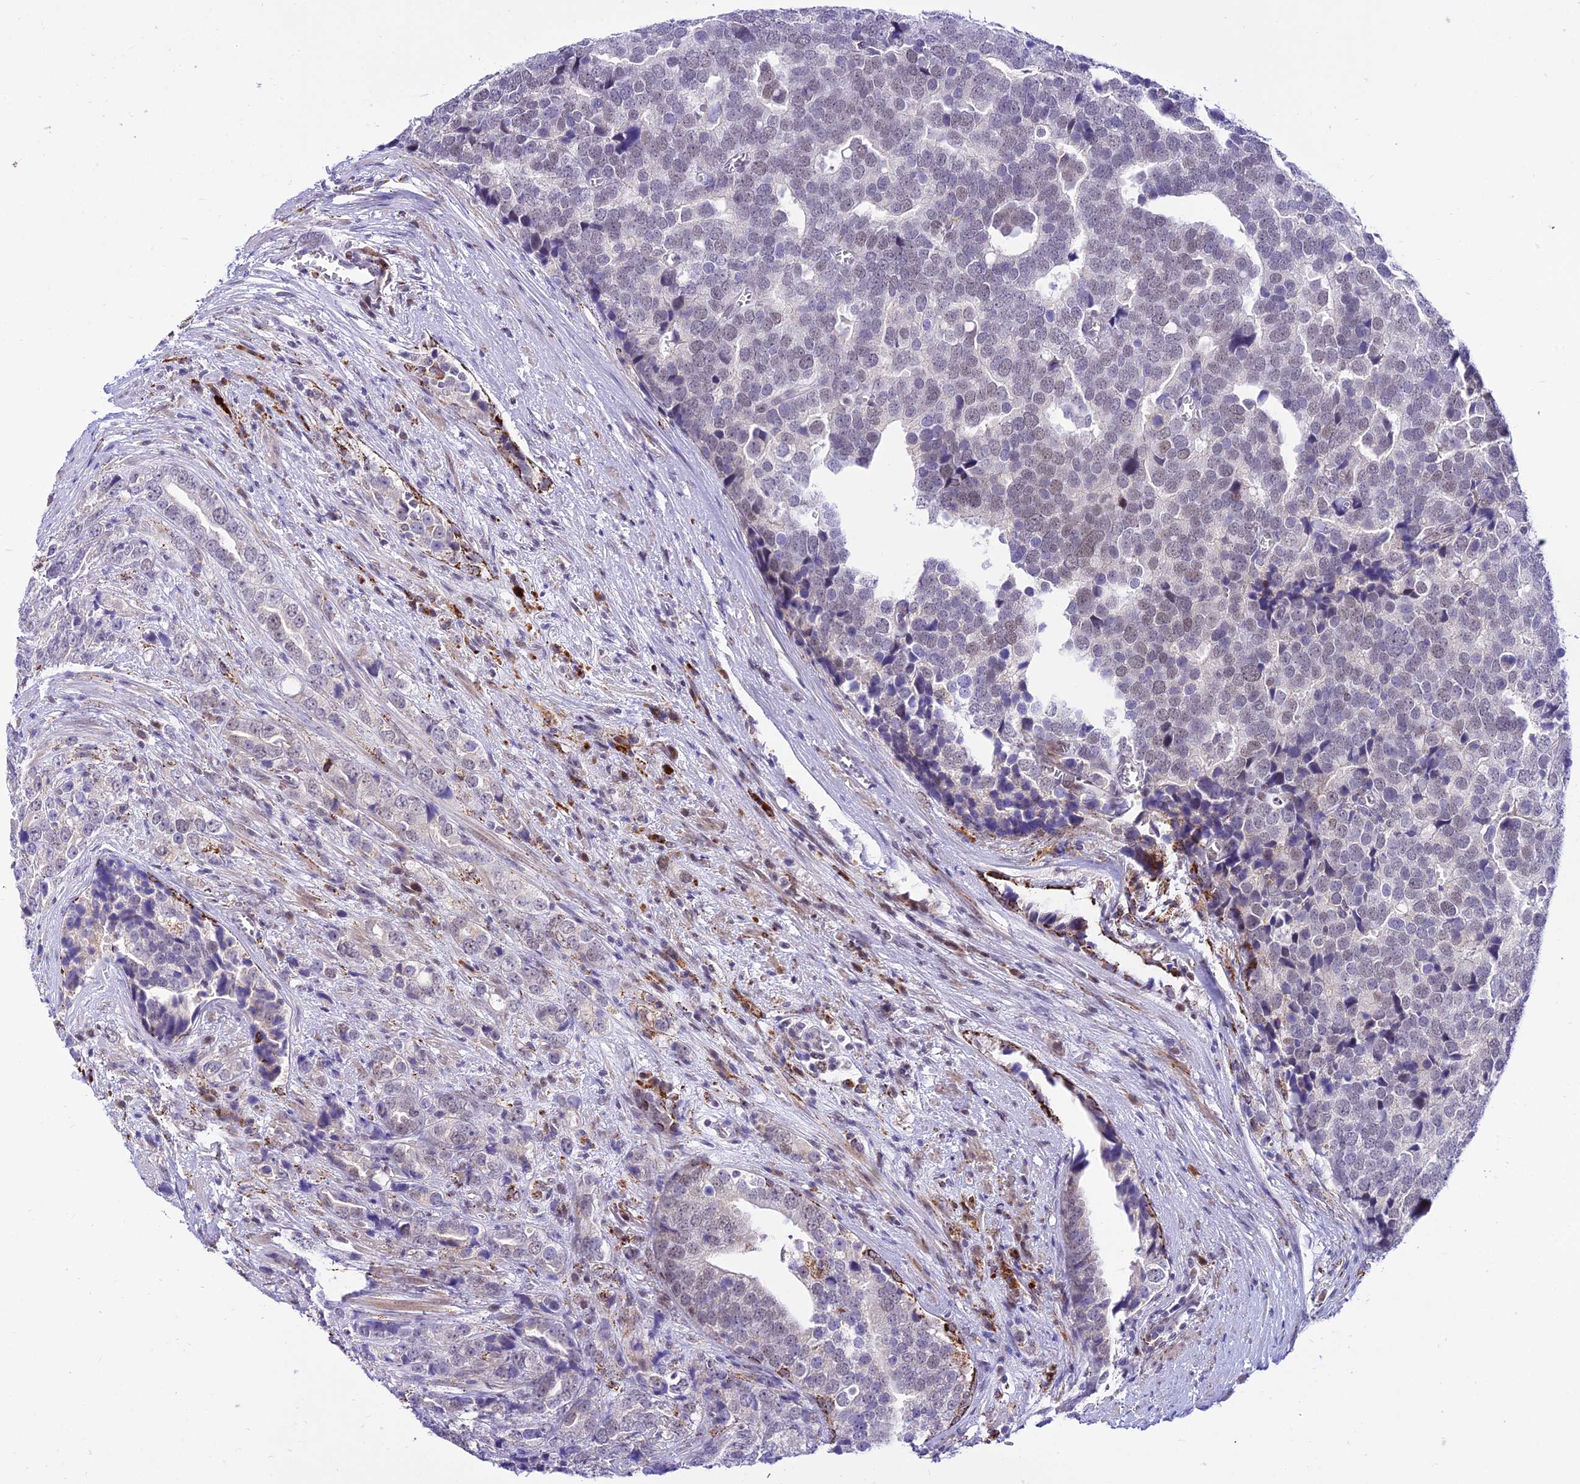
{"staining": {"intensity": "weak", "quantity": "<25%", "location": "nuclear"}, "tissue": "prostate cancer", "cell_type": "Tumor cells", "image_type": "cancer", "snomed": [{"axis": "morphology", "description": "Adenocarcinoma, High grade"}, {"axis": "topography", "description": "Prostate"}], "caption": "Prostate cancer (adenocarcinoma (high-grade)) stained for a protein using IHC displays no expression tumor cells.", "gene": "C6orf163", "patient": {"sex": "male", "age": 71}}